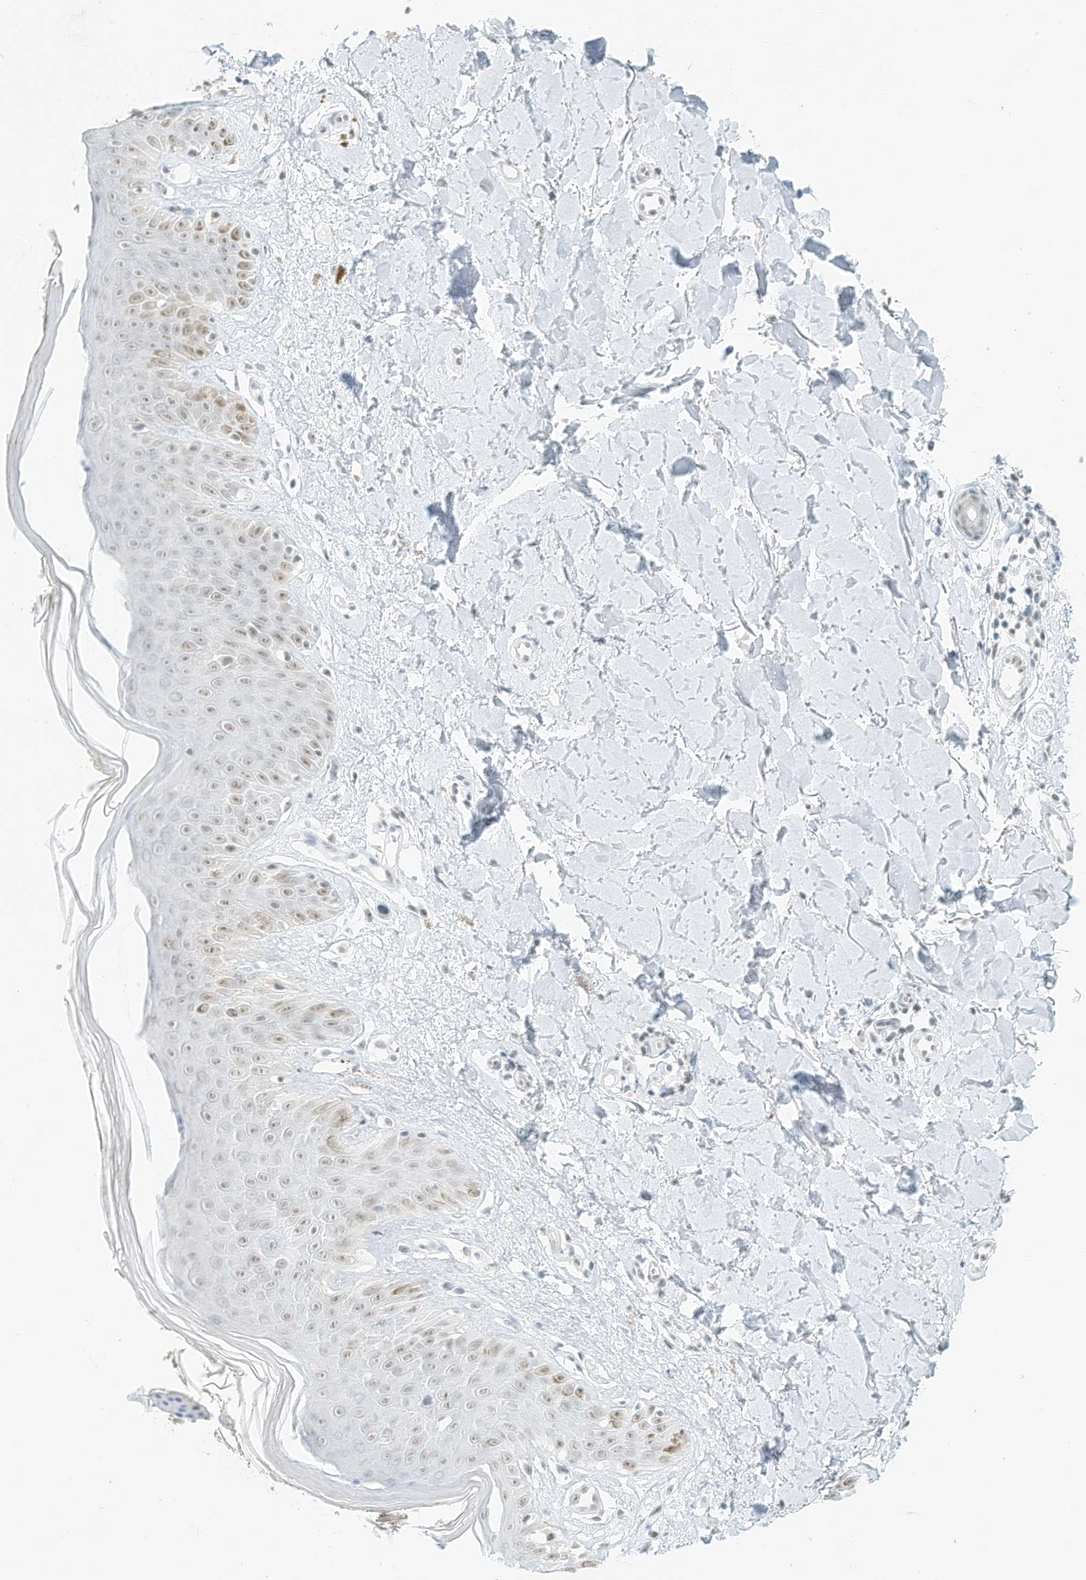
{"staining": {"intensity": "negative", "quantity": "none", "location": "none"}, "tissue": "skin", "cell_type": "Fibroblasts", "image_type": "normal", "snomed": [{"axis": "morphology", "description": "Normal tissue, NOS"}, {"axis": "topography", "description": "Skin"}], "caption": "The immunohistochemistry photomicrograph has no significant expression in fibroblasts of skin.", "gene": "PGC", "patient": {"sex": "female", "age": 64}}